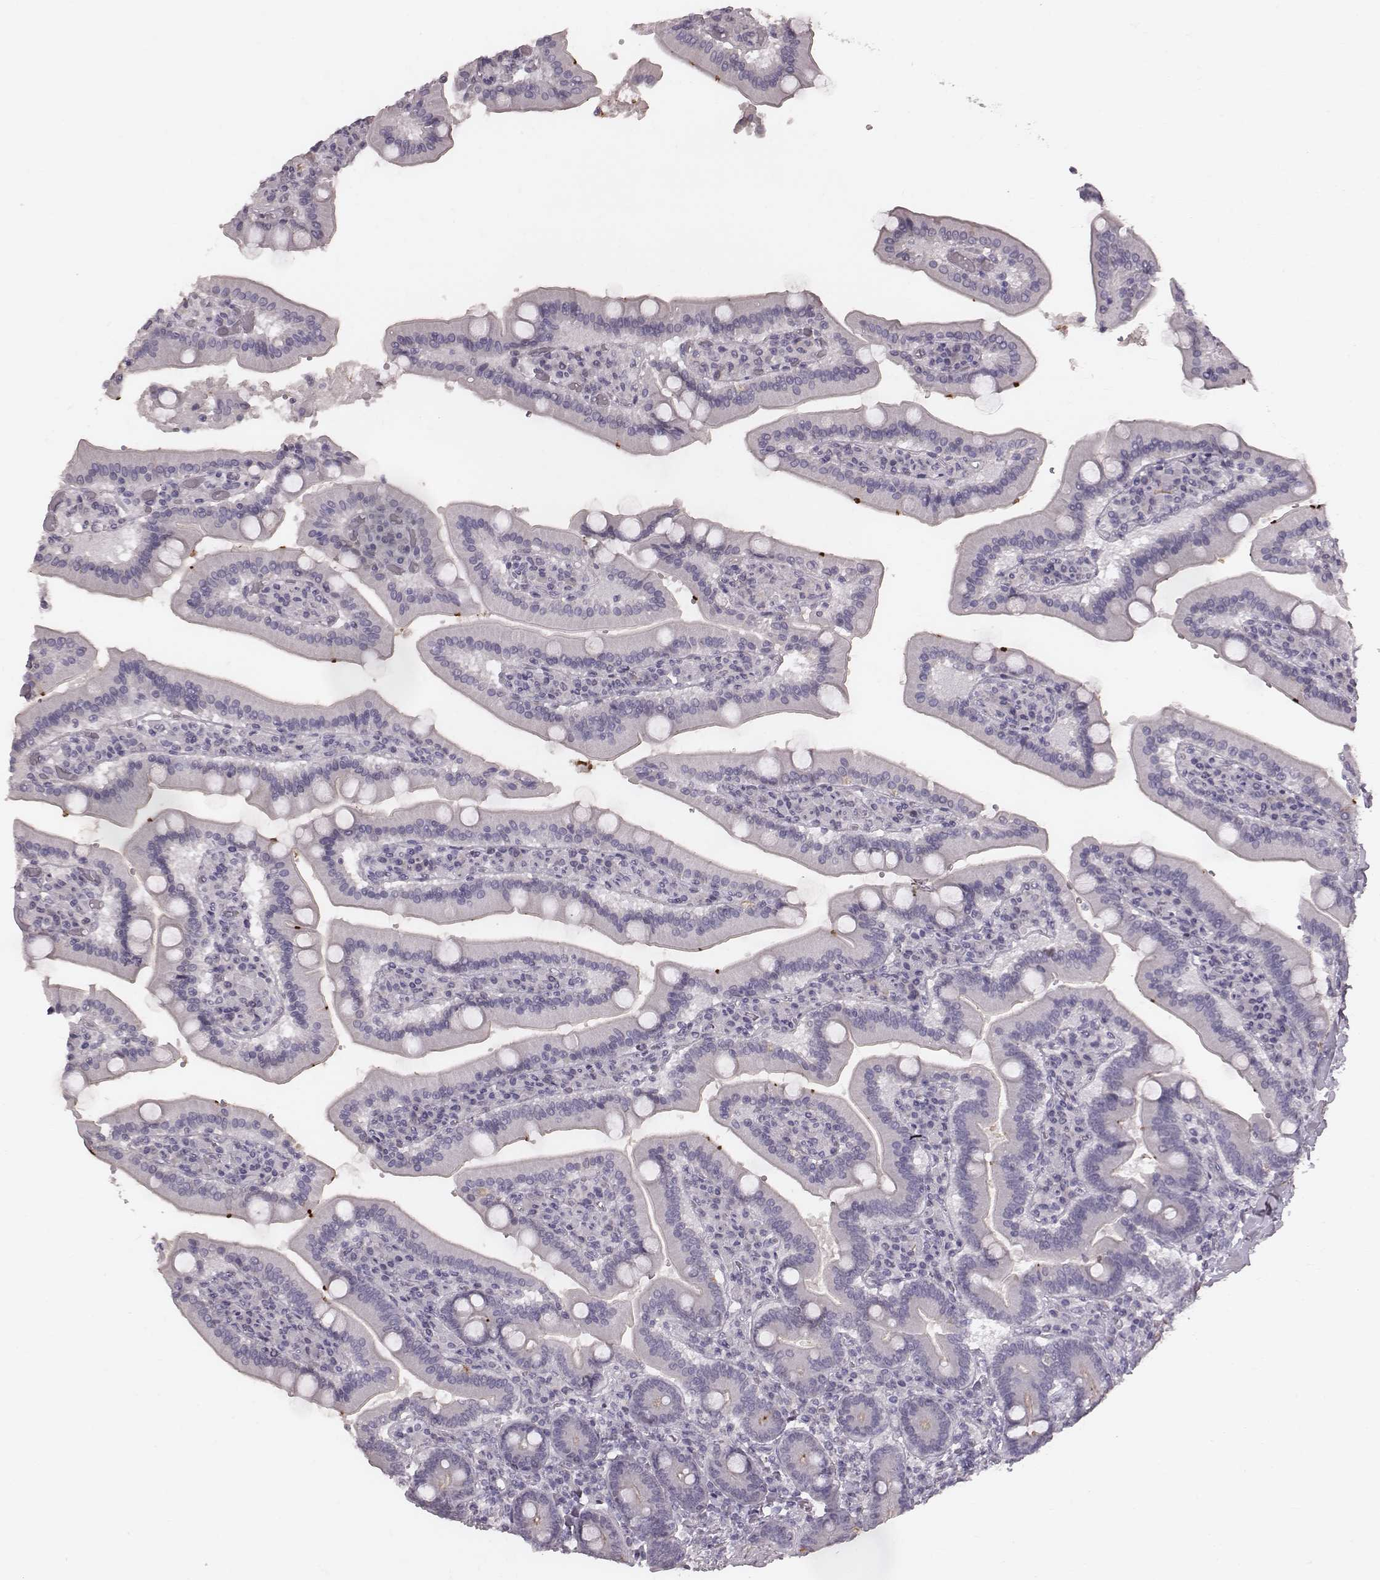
{"staining": {"intensity": "negative", "quantity": "none", "location": "none"}, "tissue": "duodenum", "cell_type": "Glandular cells", "image_type": "normal", "snomed": [{"axis": "morphology", "description": "Normal tissue, NOS"}, {"axis": "topography", "description": "Duodenum"}], "caption": "Glandular cells show no significant expression in unremarkable duodenum.", "gene": "CFTR", "patient": {"sex": "female", "age": 62}}